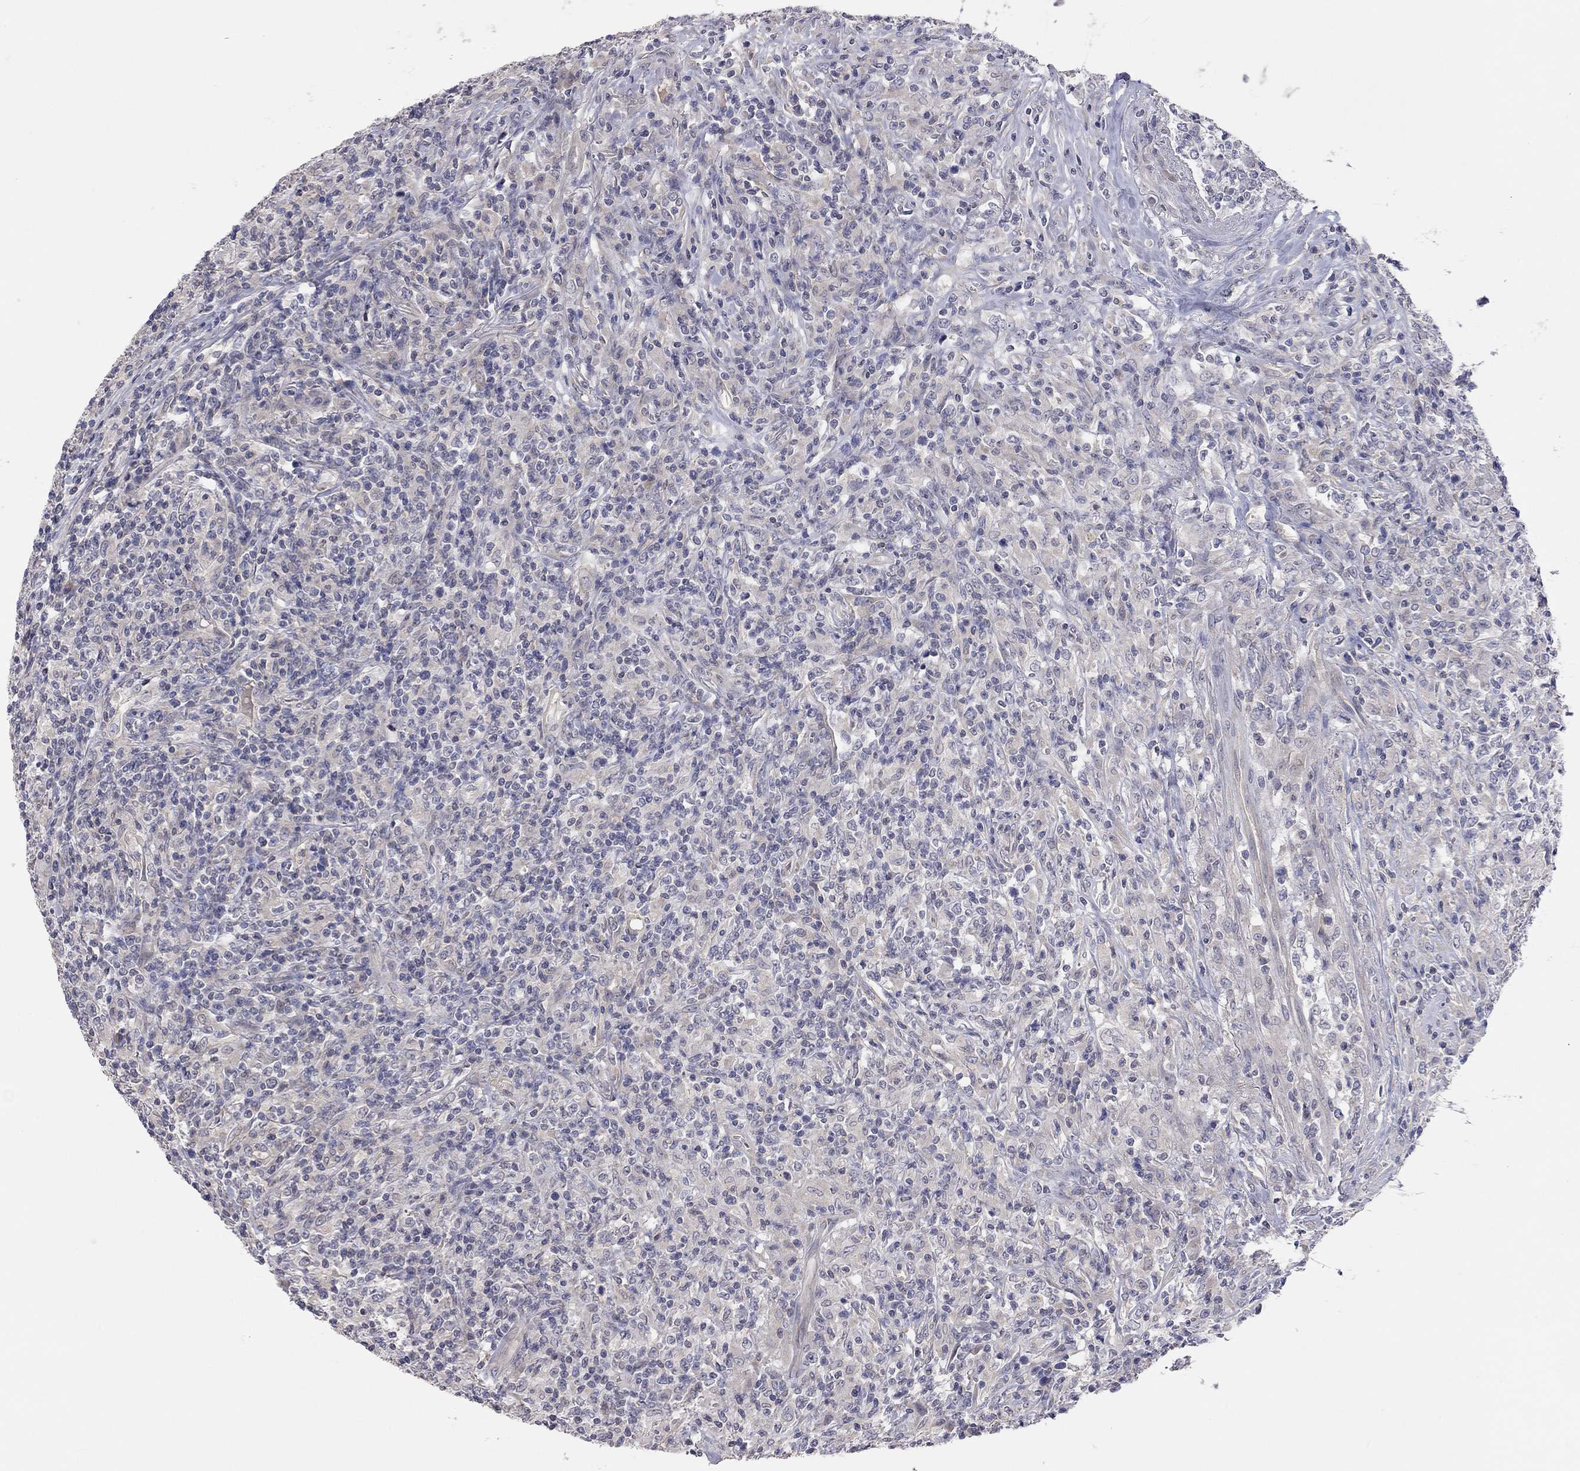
{"staining": {"intensity": "negative", "quantity": "none", "location": "none"}, "tissue": "lymphoma", "cell_type": "Tumor cells", "image_type": "cancer", "snomed": [{"axis": "morphology", "description": "Malignant lymphoma, non-Hodgkin's type, High grade"}, {"axis": "topography", "description": "Lung"}], "caption": "A high-resolution histopathology image shows IHC staining of malignant lymphoma, non-Hodgkin's type (high-grade), which demonstrates no significant positivity in tumor cells.", "gene": "KCNB1", "patient": {"sex": "male", "age": 79}}